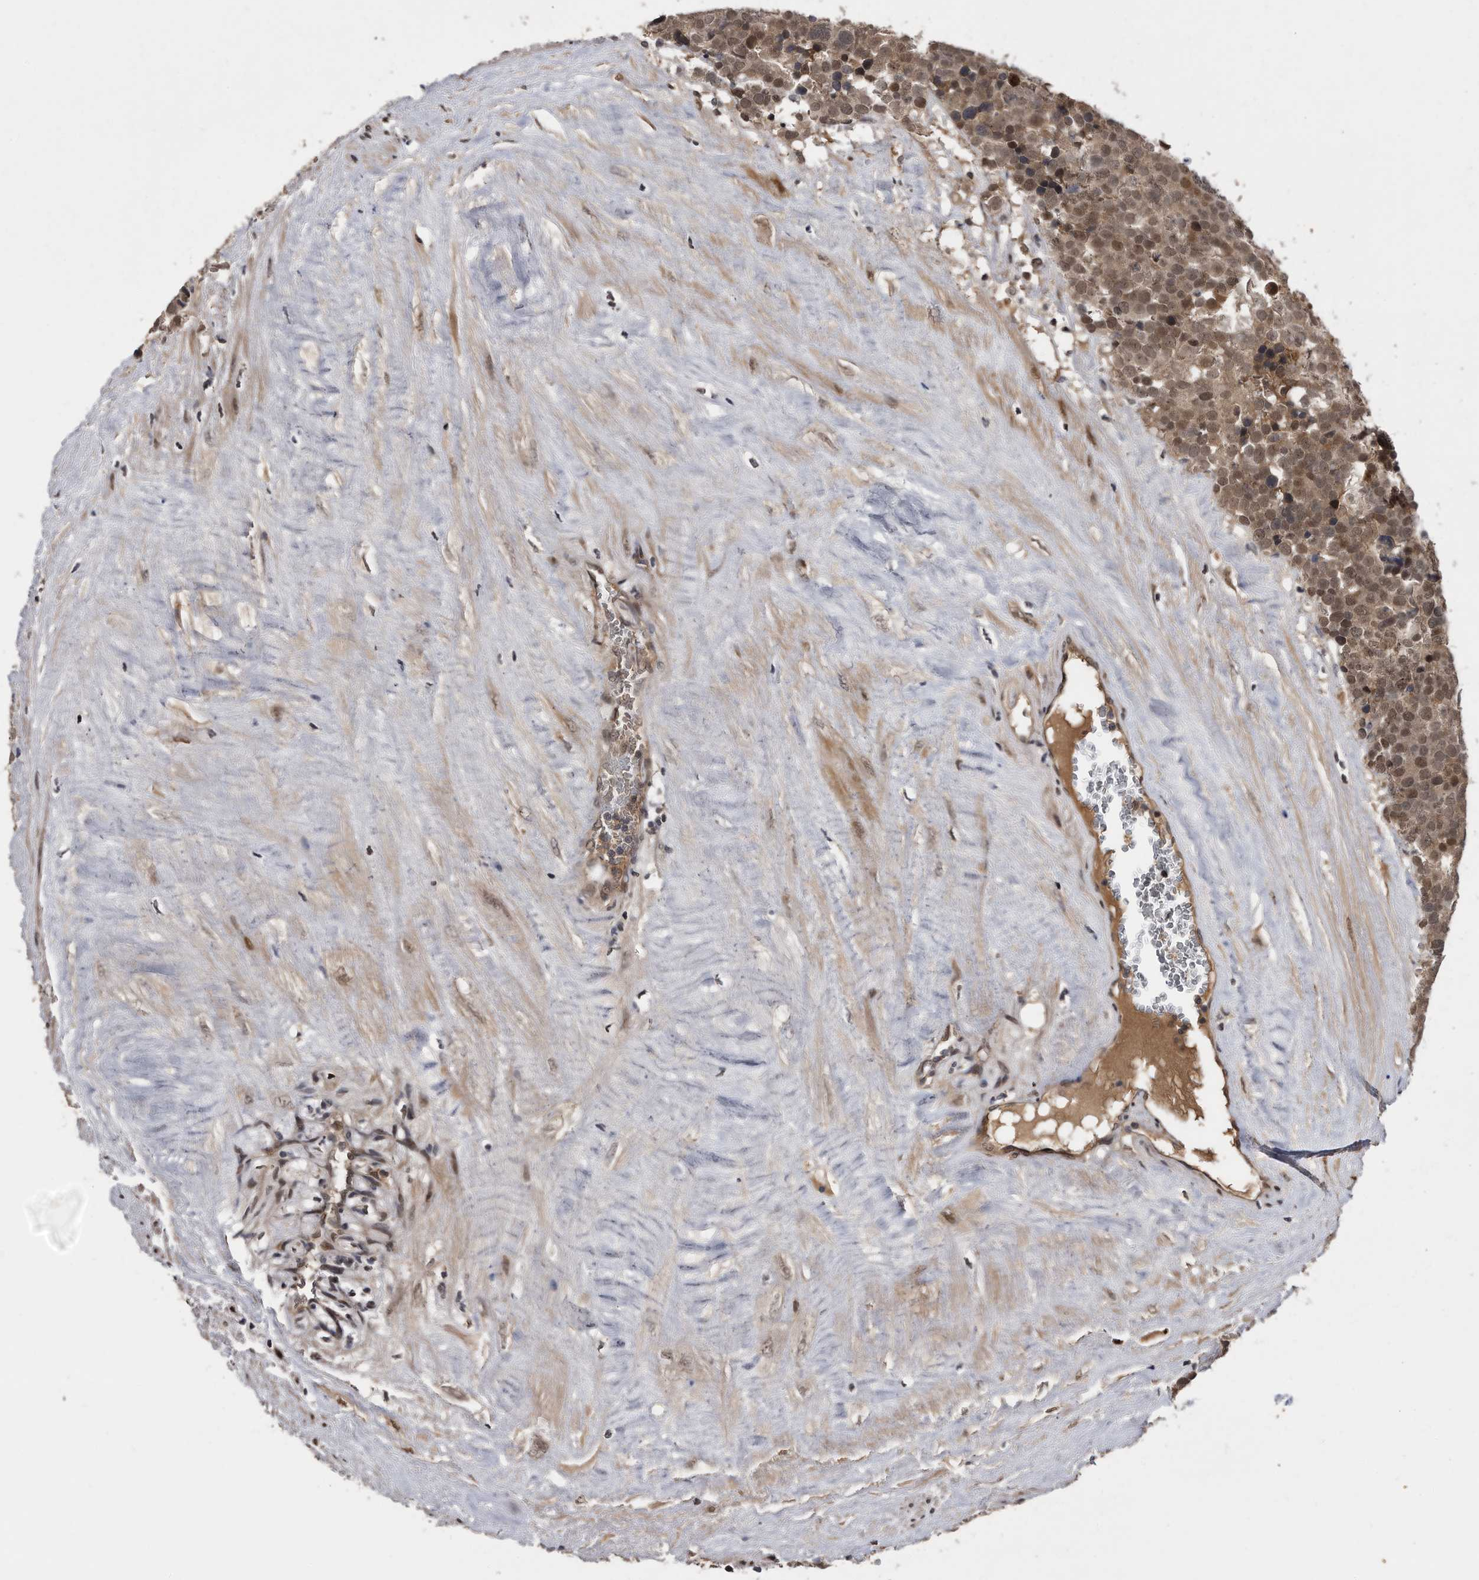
{"staining": {"intensity": "moderate", "quantity": ">75%", "location": "cytoplasmic/membranous,nuclear"}, "tissue": "testis cancer", "cell_type": "Tumor cells", "image_type": "cancer", "snomed": [{"axis": "morphology", "description": "Seminoma, NOS"}, {"axis": "topography", "description": "Testis"}], "caption": "Testis seminoma stained for a protein exhibits moderate cytoplasmic/membranous and nuclear positivity in tumor cells.", "gene": "RAD23B", "patient": {"sex": "male", "age": 71}}